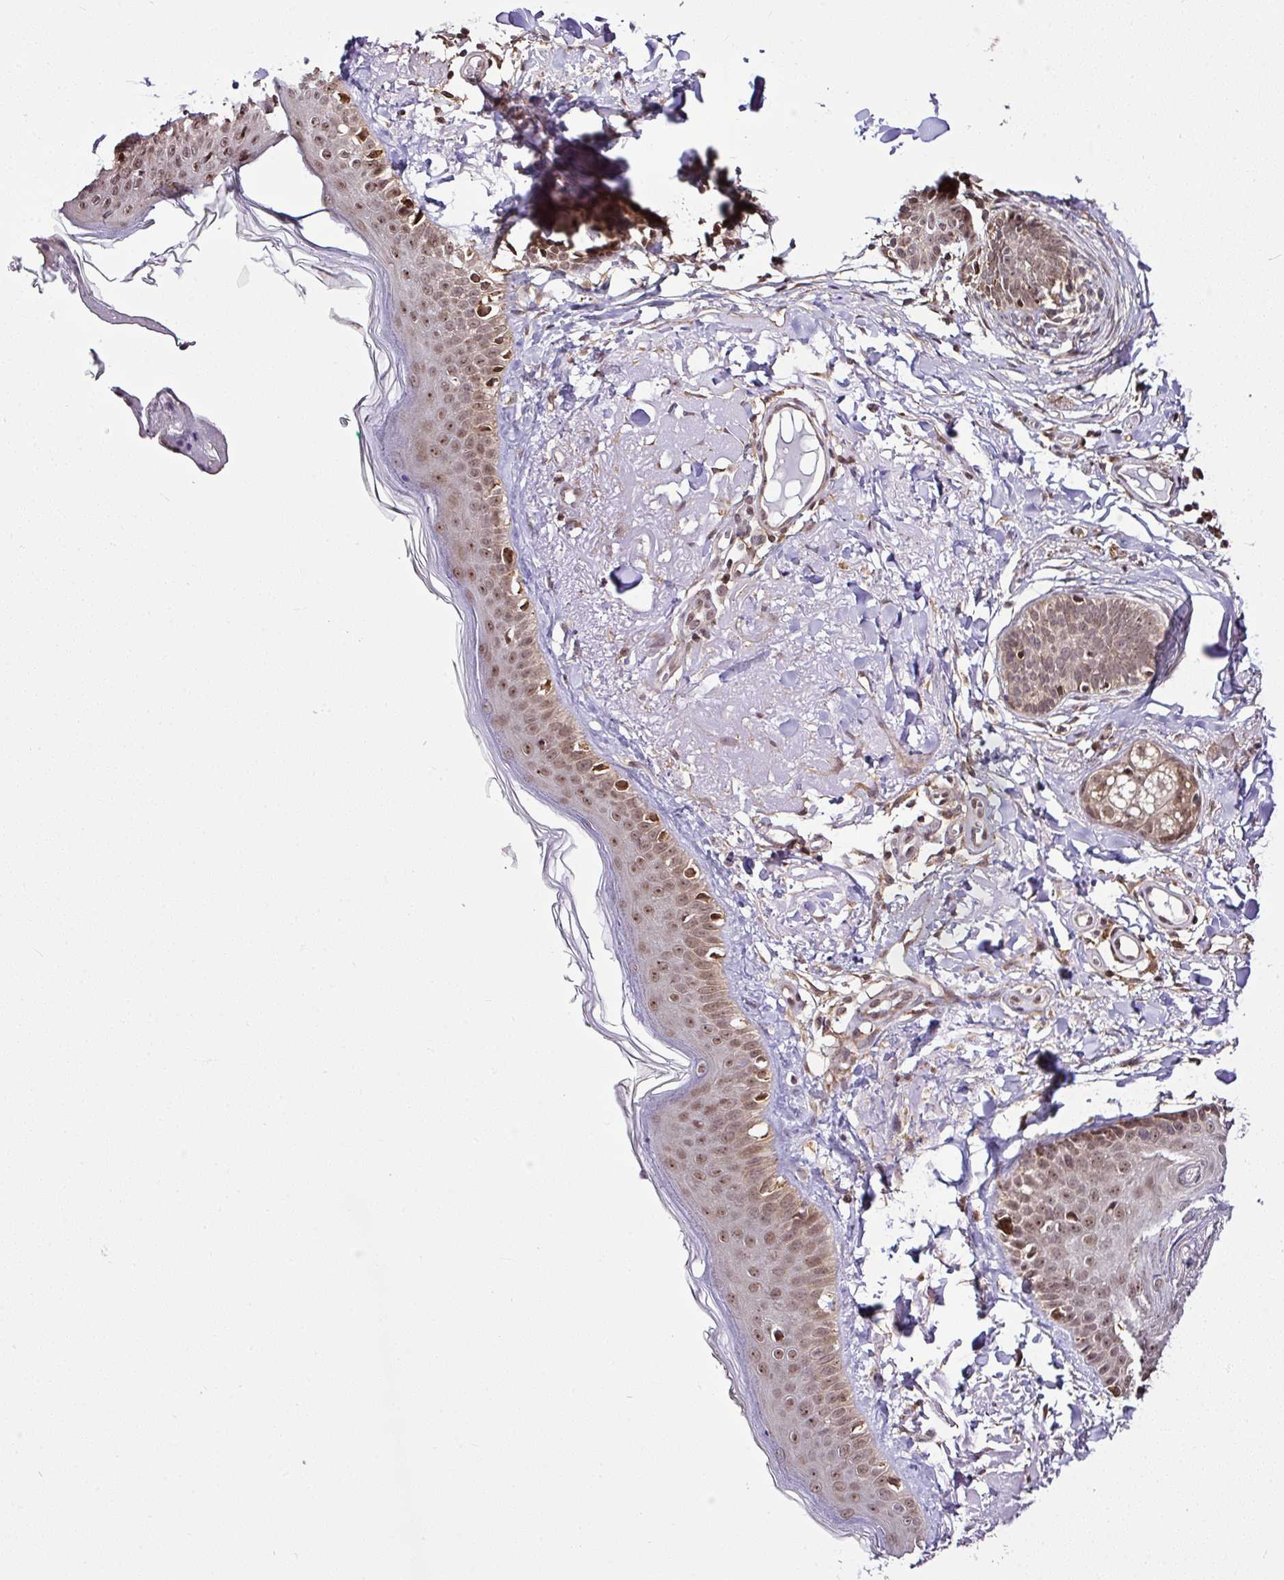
{"staining": {"intensity": "strong", "quantity": ">75%", "location": "cytoplasmic/membranous,nuclear"}, "tissue": "skin", "cell_type": "Fibroblasts", "image_type": "normal", "snomed": [{"axis": "morphology", "description": "Normal tissue, NOS"}, {"axis": "morphology", "description": "Malignant melanoma, NOS"}, {"axis": "topography", "description": "Skin"}], "caption": "Brown immunohistochemical staining in benign skin shows strong cytoplasmic/membranous,nuclear staining in approximately >75% of fibroblasts. Ihc stains the protein in brown and the nuclei are stained blue.", "gene": "FAM153A", "patient": {"sex": "male", "age": 80}}